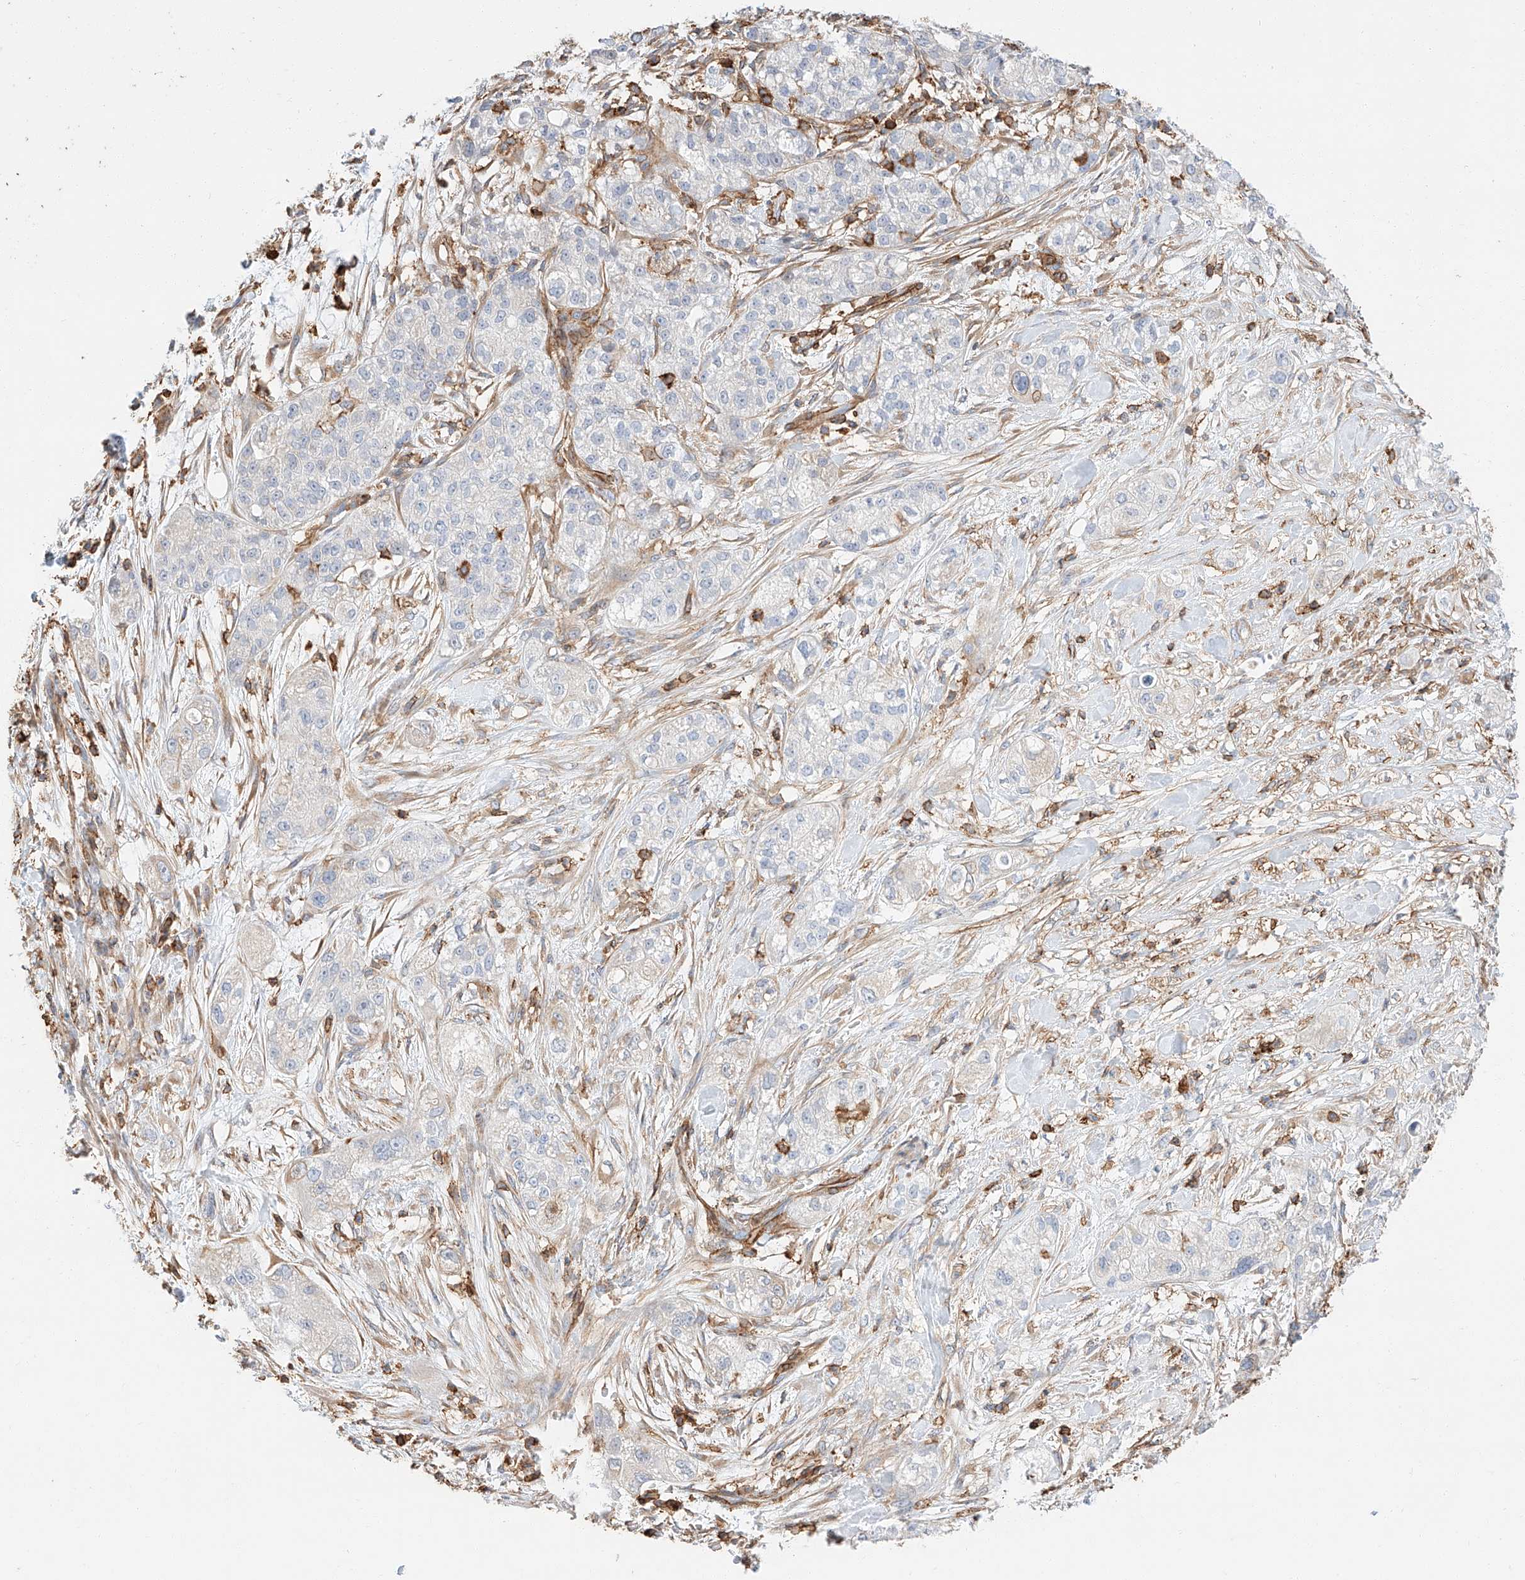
{"staining": {"intensity": "negative", "quantity": "none", "location": "none"}, "tissue": "pancreatic cancer", "cell_type": "Tumor cells", "image_type": "cancer", "snomed": [{"axis": "morphology", "description": "Adenocarcinoma, NOS"}, {"axis": "topography", "description": "Pancreas"}], "caption": "Photomicrograph shows no protein positivity in tumor cells of pancreatic cancer tissue.", "gene": "WFS1", "patient": {"sex": "female", "age": 78}}